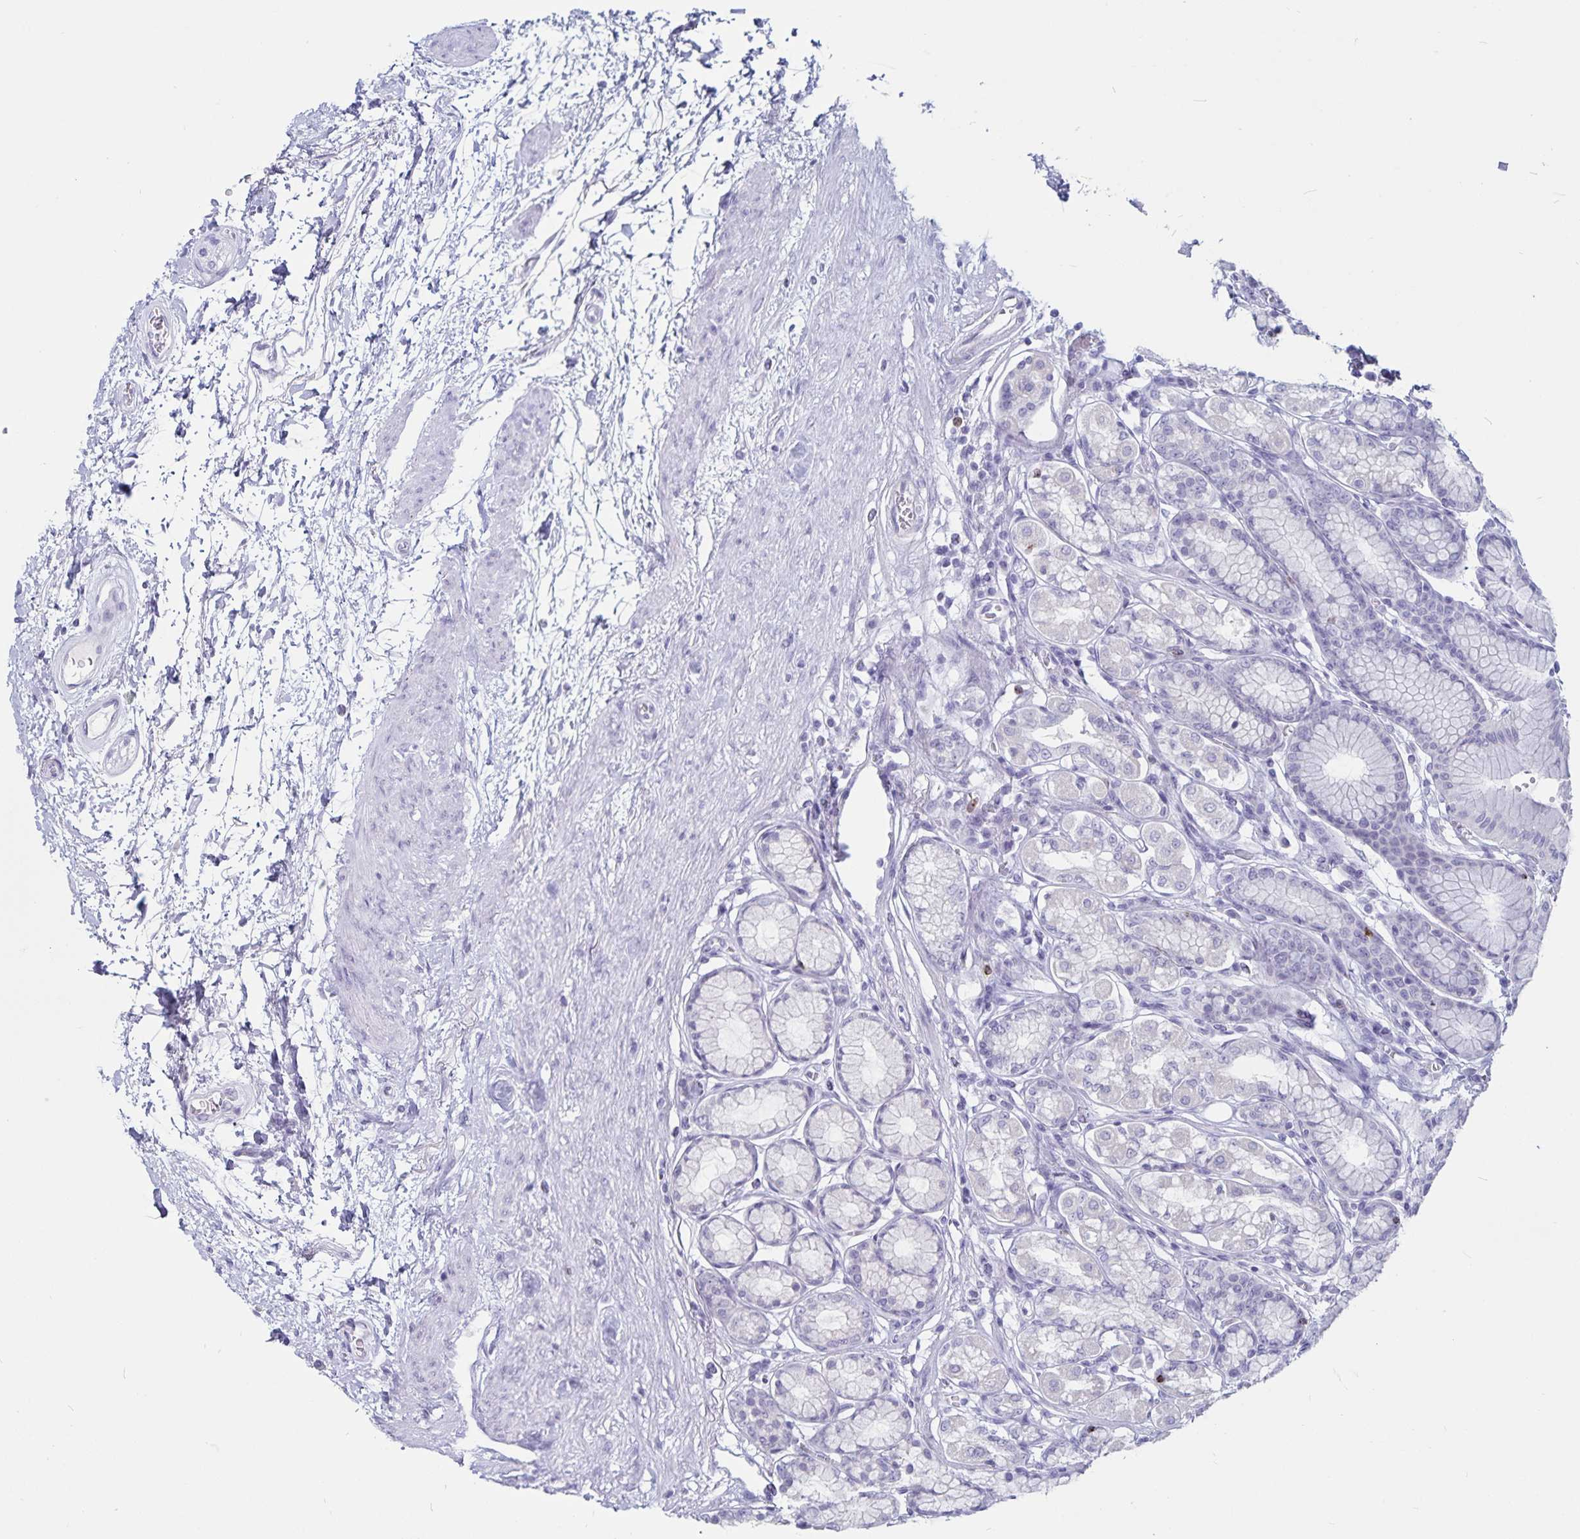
{"staining": {"intensity": "negative", "quantity": "none", "location": "none"}, "tissue": "stomach", "cell_type": "Glandular cells", "image_type": "normal", "snomed": [{"axis": "morphology", "description": "Normal tissue, NOS"}, {"axis": "topography", "description": "Stomach"}, {"axis": "topography", "description": "Stomach, lower"}], "caption": "An immunohistochemistry (IHC) photomicrograph of normal stomach is shown. There is no staining in glandular cells of stomach. (IHC, brightfield microscopy, high magnification).", "gene": "GNLY", "patient": {"sex": "male", "age": 76}}